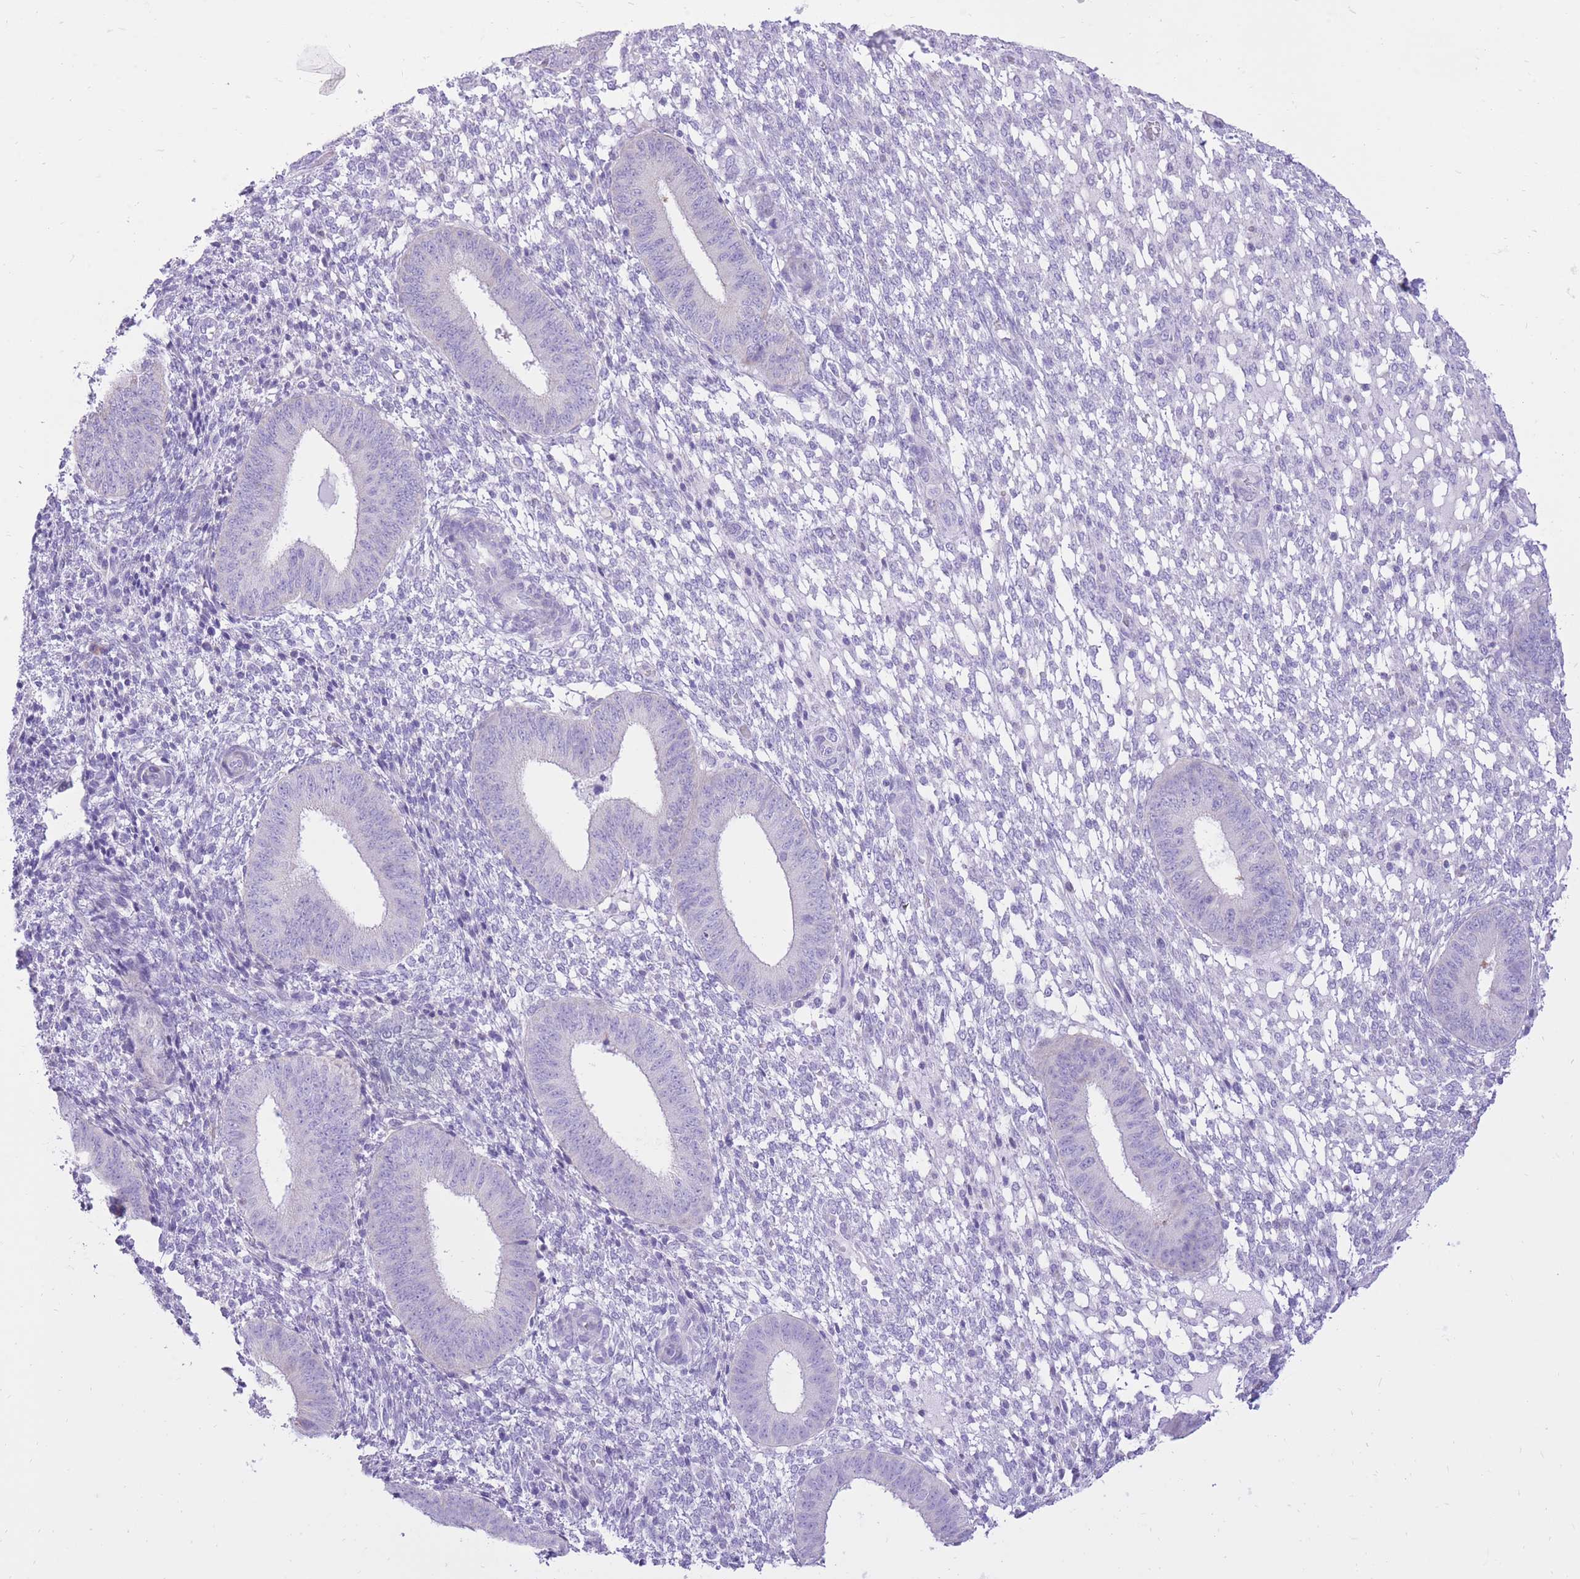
{"staining": {"intensity": "negative", "quantity": "none", "location": "none"}, "tissue": "endometrium", "cell_type": "Cells in endometrial stroma", "image_type": "normal", "snomed": [{"axis": "morphology", "description": "Normal tissue, NOS"}, {"axis": "topography", "description": "Endometrium"}], "caption": "This image is of benign endometrium stained with immunohistochemistry (IHC) to label a protein in brown with the nuclei are counter-stained blue. There is no staining in cells in endometrial stroma. (Stains: DAB IHC with hematoxylin counter stain, Microscopy: brightfield microscopy at high magnification).", "gene": "SLC4A4", "patient": {"sex": "female", "age": 49}}